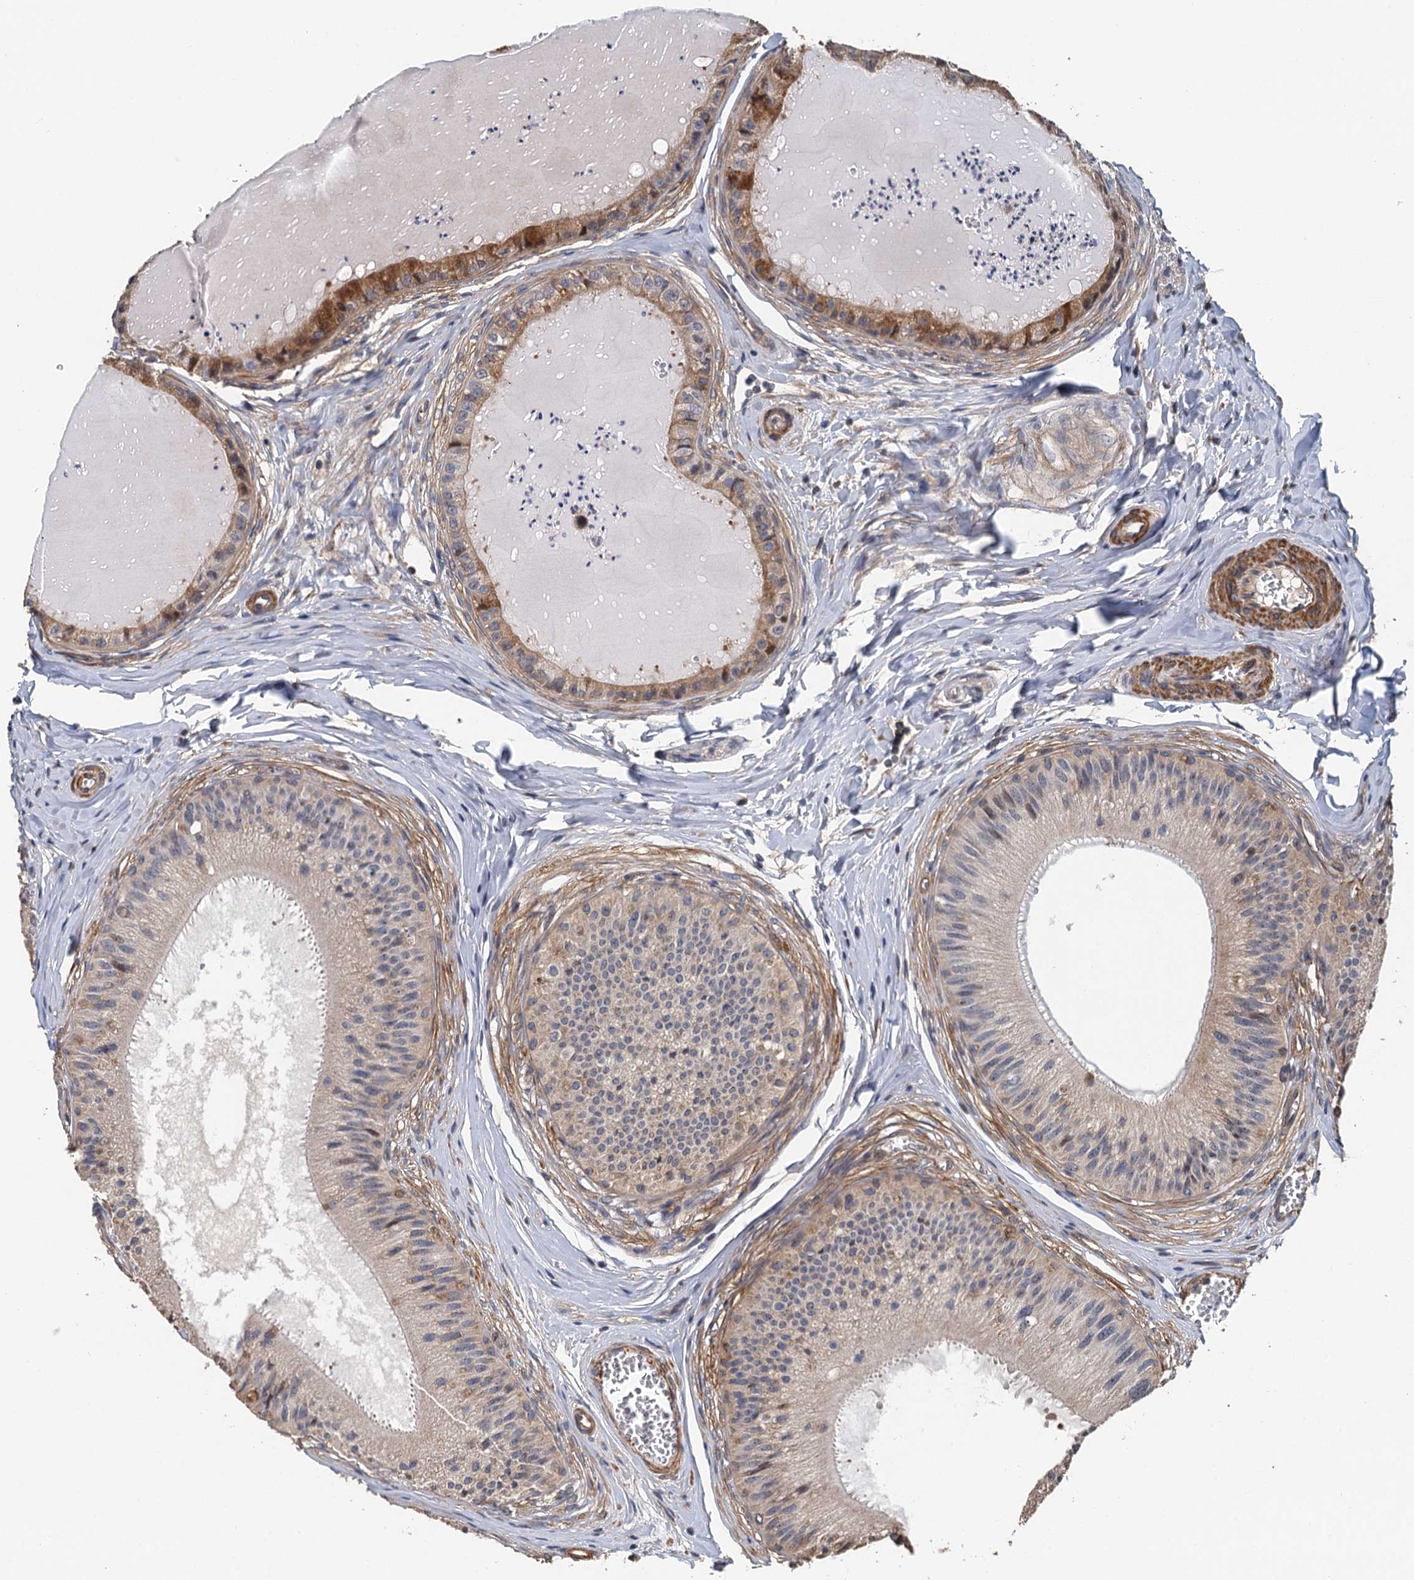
{"staining": {"intensity": "moderate", "quantity": "25%-75%", "location": "cytoplasmic/membranous"}, "tissue": "epididymis", "cell_type": "Glandular cells", "image_type": "normal", "snomed": [{"axis": "morphology", "description": "Normal tissue, NOS"}, {"axis": "topography", "description": "Epididymis"}], "caption": "A brown stain highlights moderate cytoplasmic/membranous positivity of a protein in glandular cells of unremarkable human epididymis. Ihc stains the protein in brown and the nuclei are stained blue.", "gene": "MEAK7", "patient": {"sex": "male", "age": 31}}